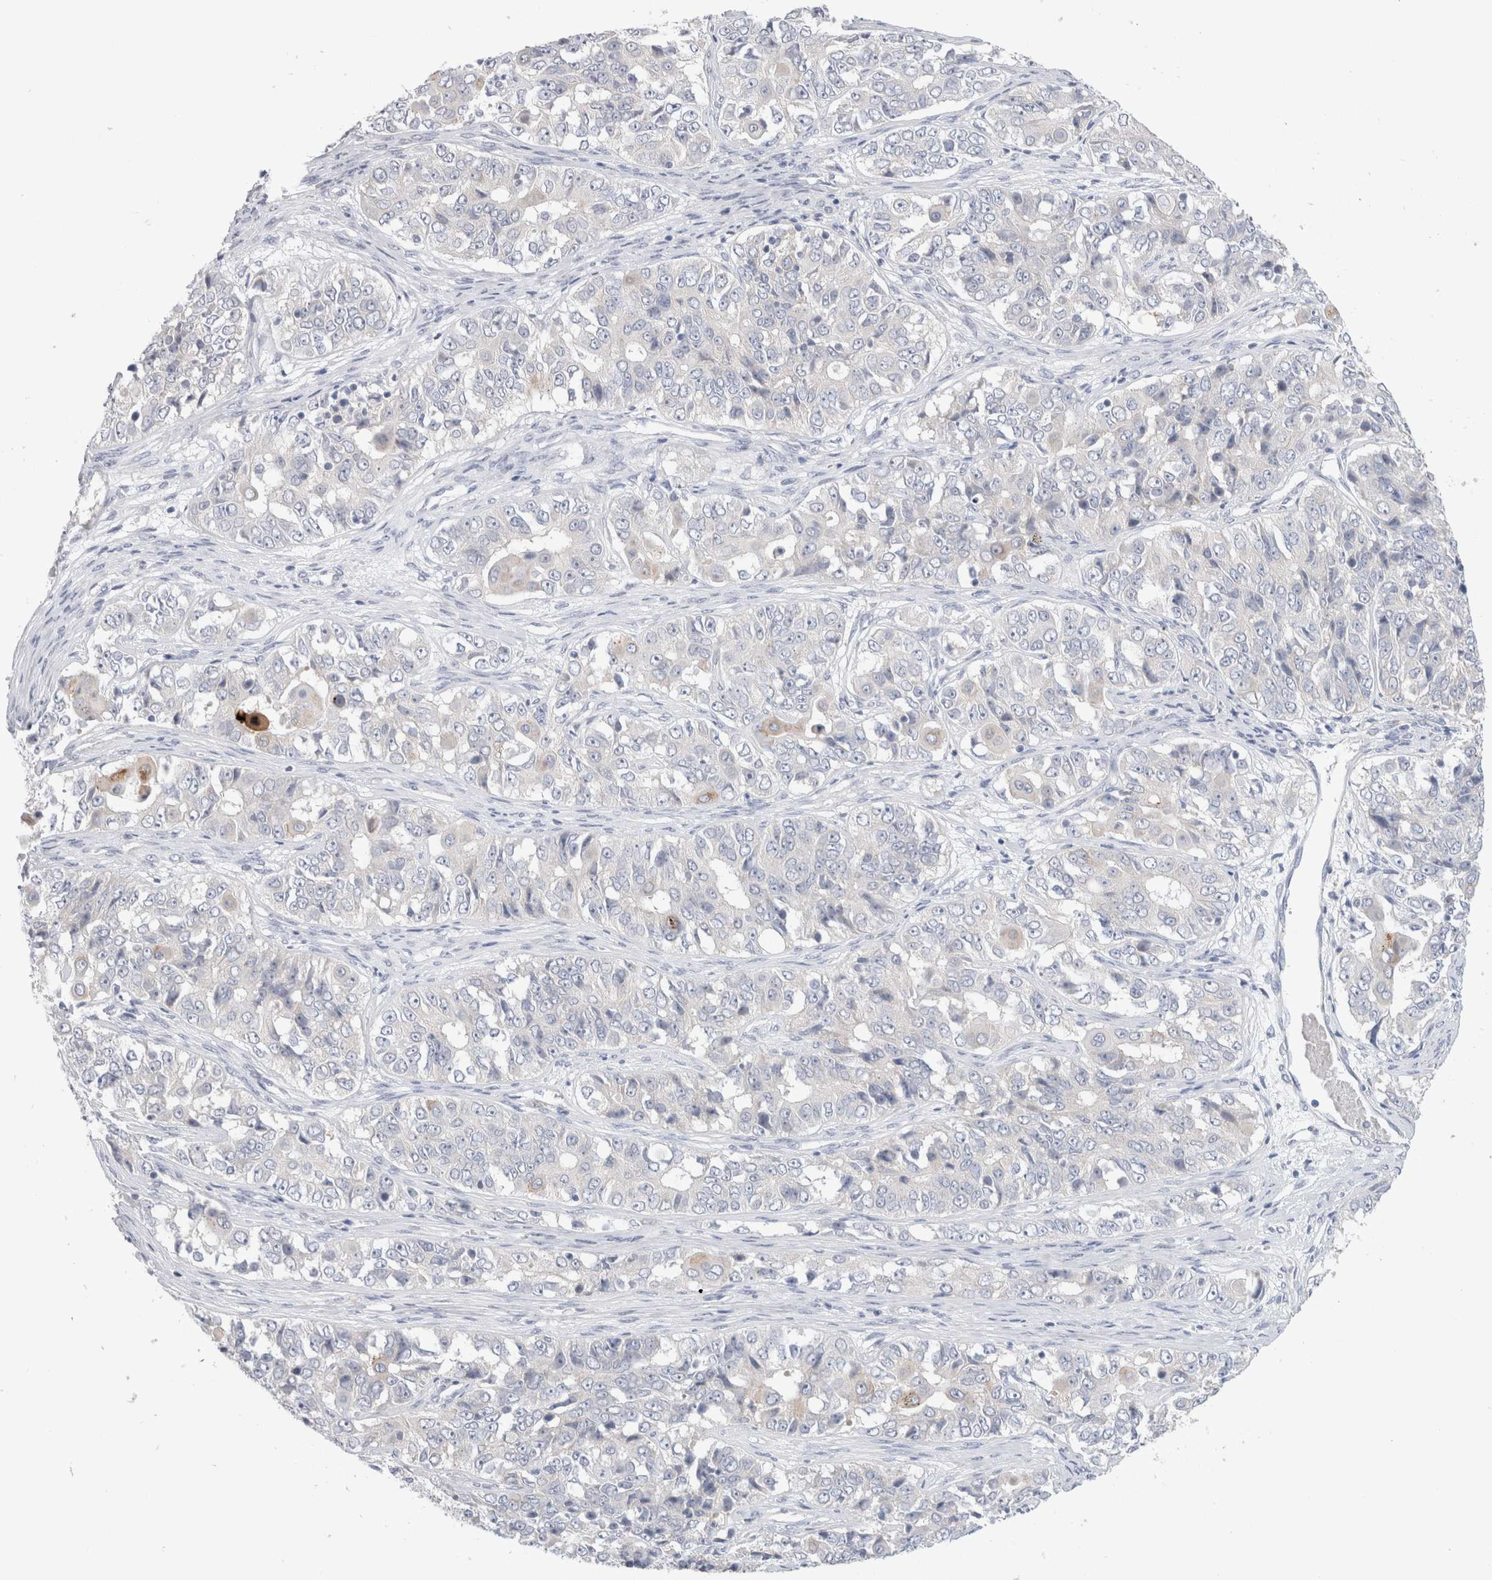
{"staining": {"intensity": "negative", "quantity": "none", "location": "none"}, "tissue": "ovarian cancer", "cell_type": "Tumor cells", "image_type": "cancer", "snomed": [{"axis": "morphology", "description": "Carcinoma, endometroid"}, {"axis": "topography", "description": "Ovary"}], "caption": "This is a photomicrograph of IHC staining of ovarian endometroid carcinoma, which shows no expression in tumor cells.", "gene": "NDOR1", "patient": {"sex": "female", "age": 51}}